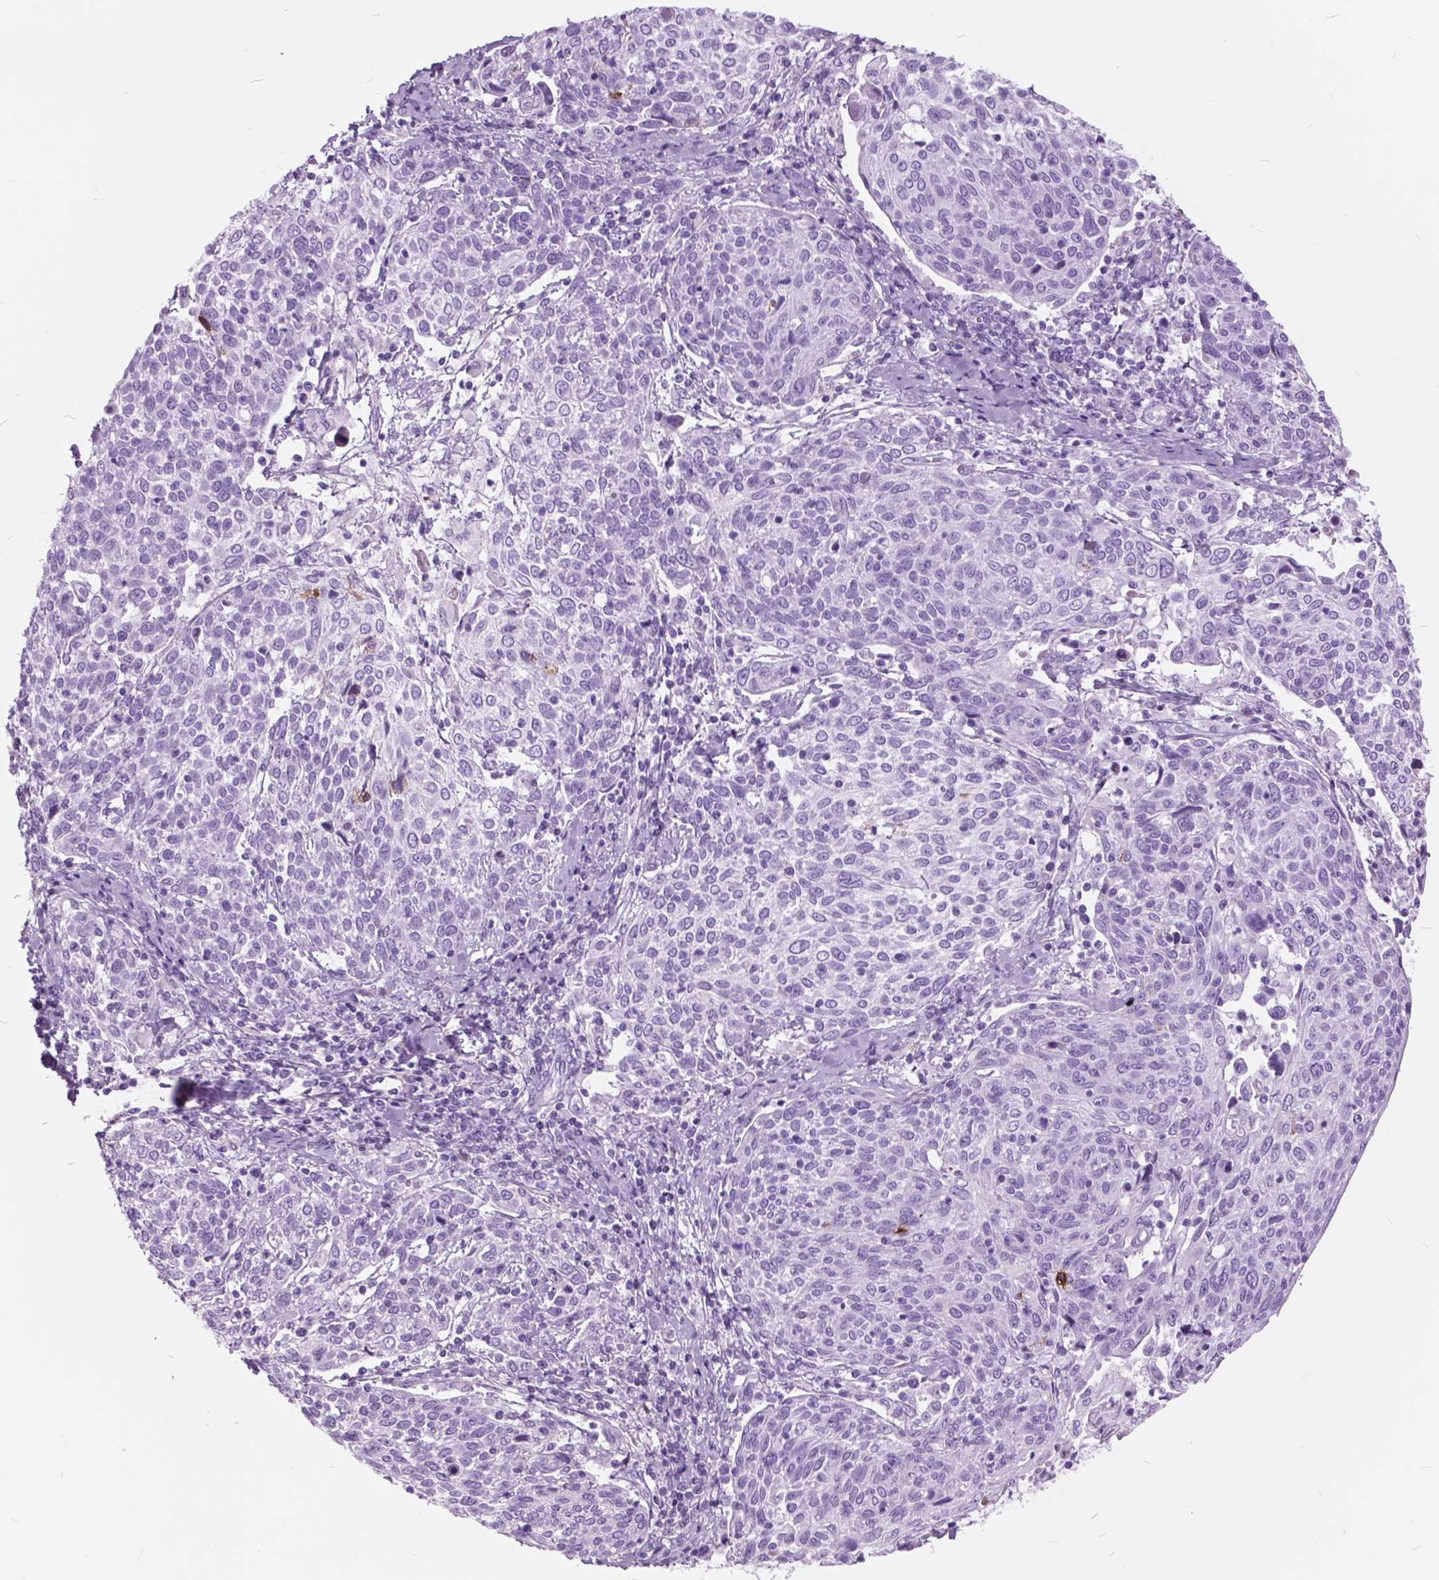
{"staining": {"intensity": "negative", "quantity": "none", "location": "none"}, "tissue": "cervical cancer", "cell_type": "Tumor cells", "image_type": "cancer", "snomed": [{"axis": "morphology", "description": "Squamous cell carcinoma, NOS"}, {"axis": "topography", "description": "Cervix"}], "caption": "Immunohistochemical staining of human cervical cancer (squamous cell carcinoma) displays no significant expression in tumor cells. Brightfield microscopy of IHC stained with DAB (brown) and hematoxylin (blue), captured at high magnification.", "gene": "GDF9", "patient": {"sex": "female", "age": 61}}